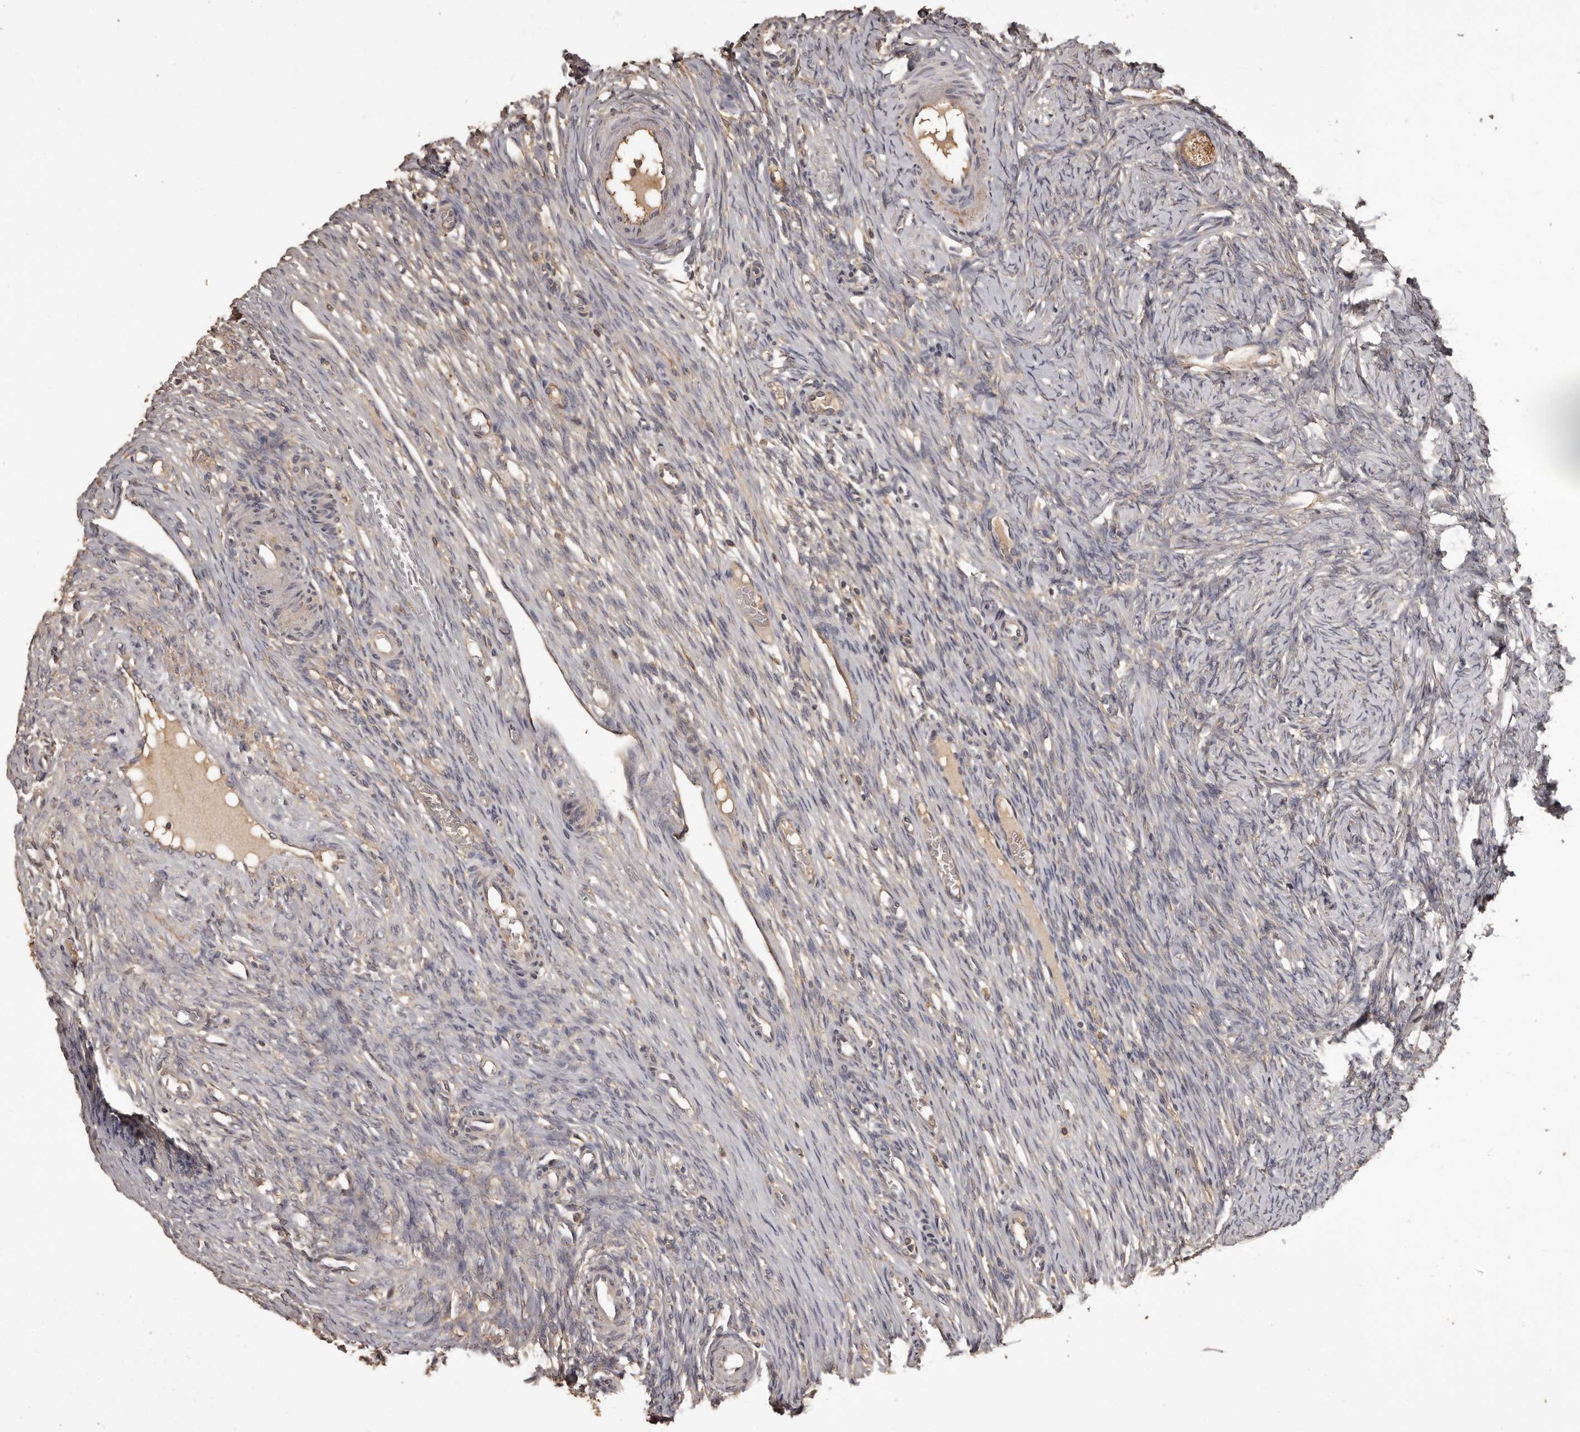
{"staining": {"intensity": "moderate", "quantity": ">75%", "location": "cytoplasmic/membranous"}, "tissue": "ovary", "cell_type": "Follicle cells", "image_type": "normal", "snomed": [{"axis": "morphology", "description": "Adenocarcinoma, NOS"}, {"axis": "topography", "description": "Endometrium"}], "caption": "Immunohistochemical staining of unremarkable ovary reveals moderate cytoplasmic/membranous protein positivity in about >75% of follicle cells.", "gene": "MGAT5", "patient": {"sex": "female", "age": 32}}